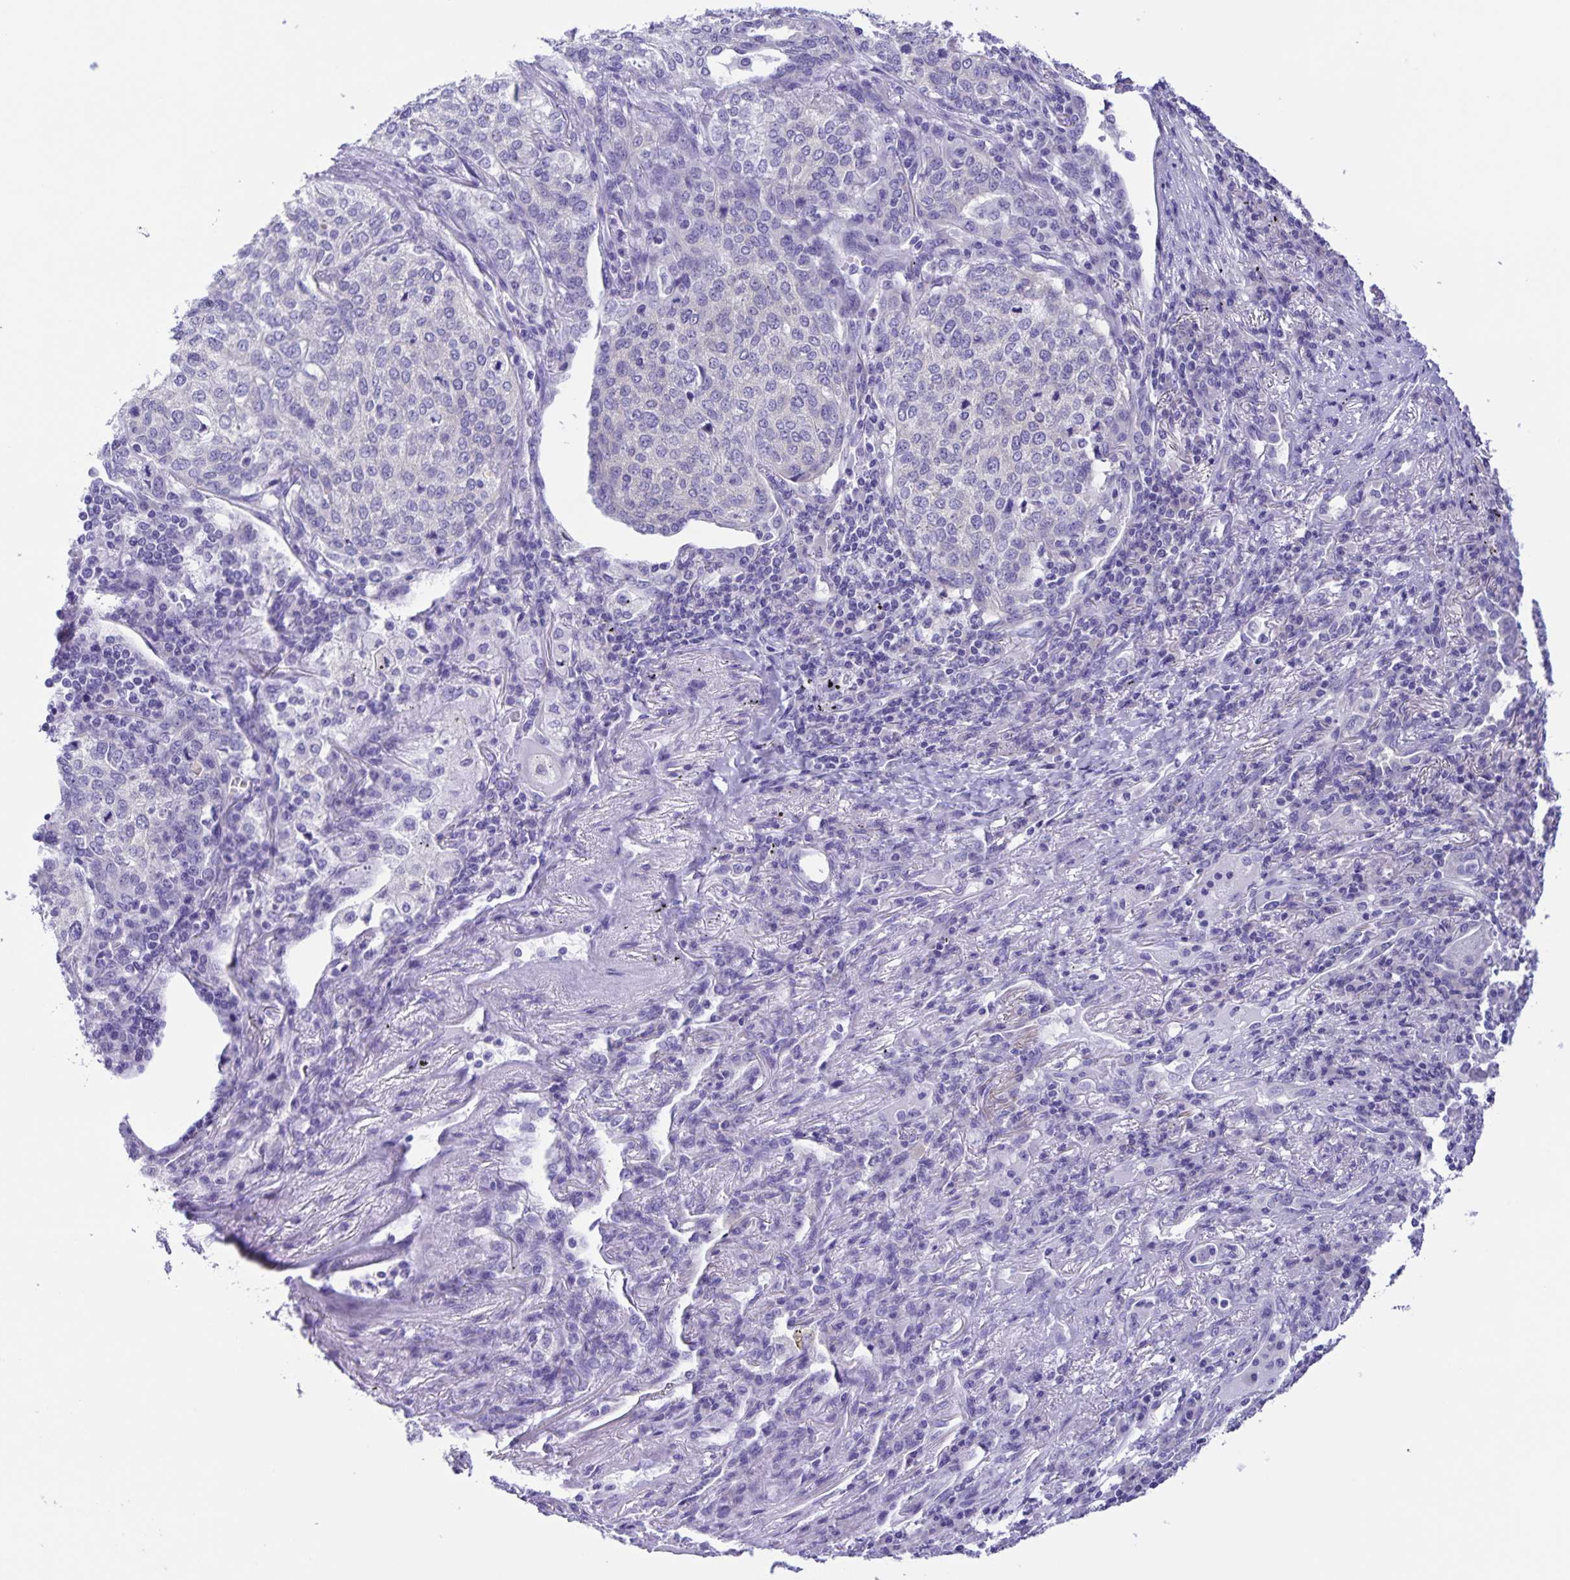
{"staining": {"intensity": "negative", "quantity": "none", "location": "none"}, "tissue": "lung cancer", "cell_type": "Tumor cells", "image_type": "cancer", "snomed": [{"axis": "morphology", "description": "Squamous cell carcinoma, NOS"}, {"axis": "topography", "description": "Lung"}], "caption": "Immunohistochemistry image of neoplastic tissue: human lung cancer stained with DAB reveals no significant protein staining in tumor cells.", "gene": "CAPSL", "patient": {"sex": "male", "age": 63}}